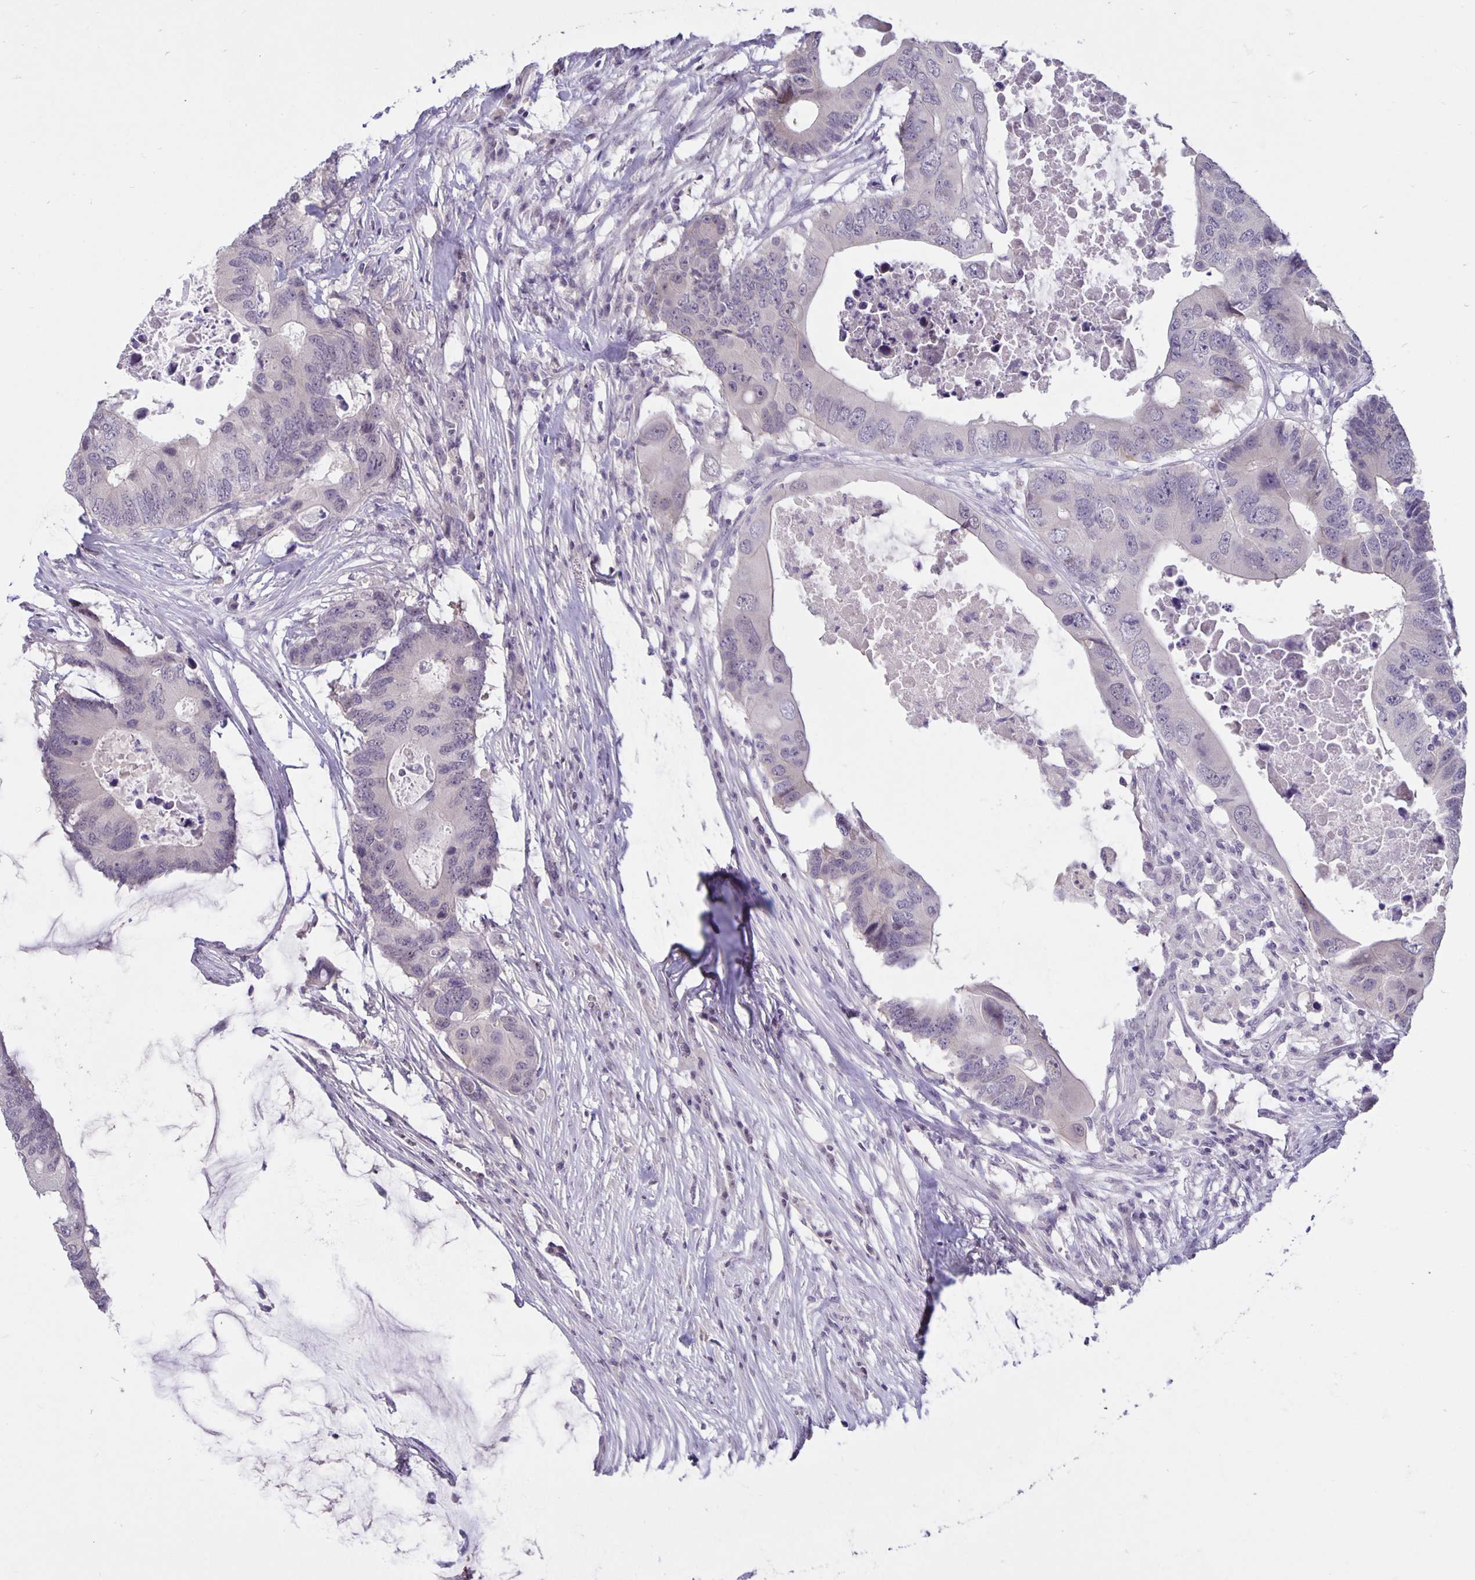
{"staining": {"intensity": "negative", "quantity": "none", "location": "none"}, "tissue": "colorectal cancer", "cell_type": "Tumor cells", "image_type": "cancer", "snomed": [{"axis": "morphology", "description": "Adenocarcinoma, NOS"}, {"axis": "topography", "description": "Colon"}], "caption": "Tumor cells show no significant expression in colorectal adenocarcinoma.", "gene": "ARVCF", "patient": {"sex": "male", "age": 71}}